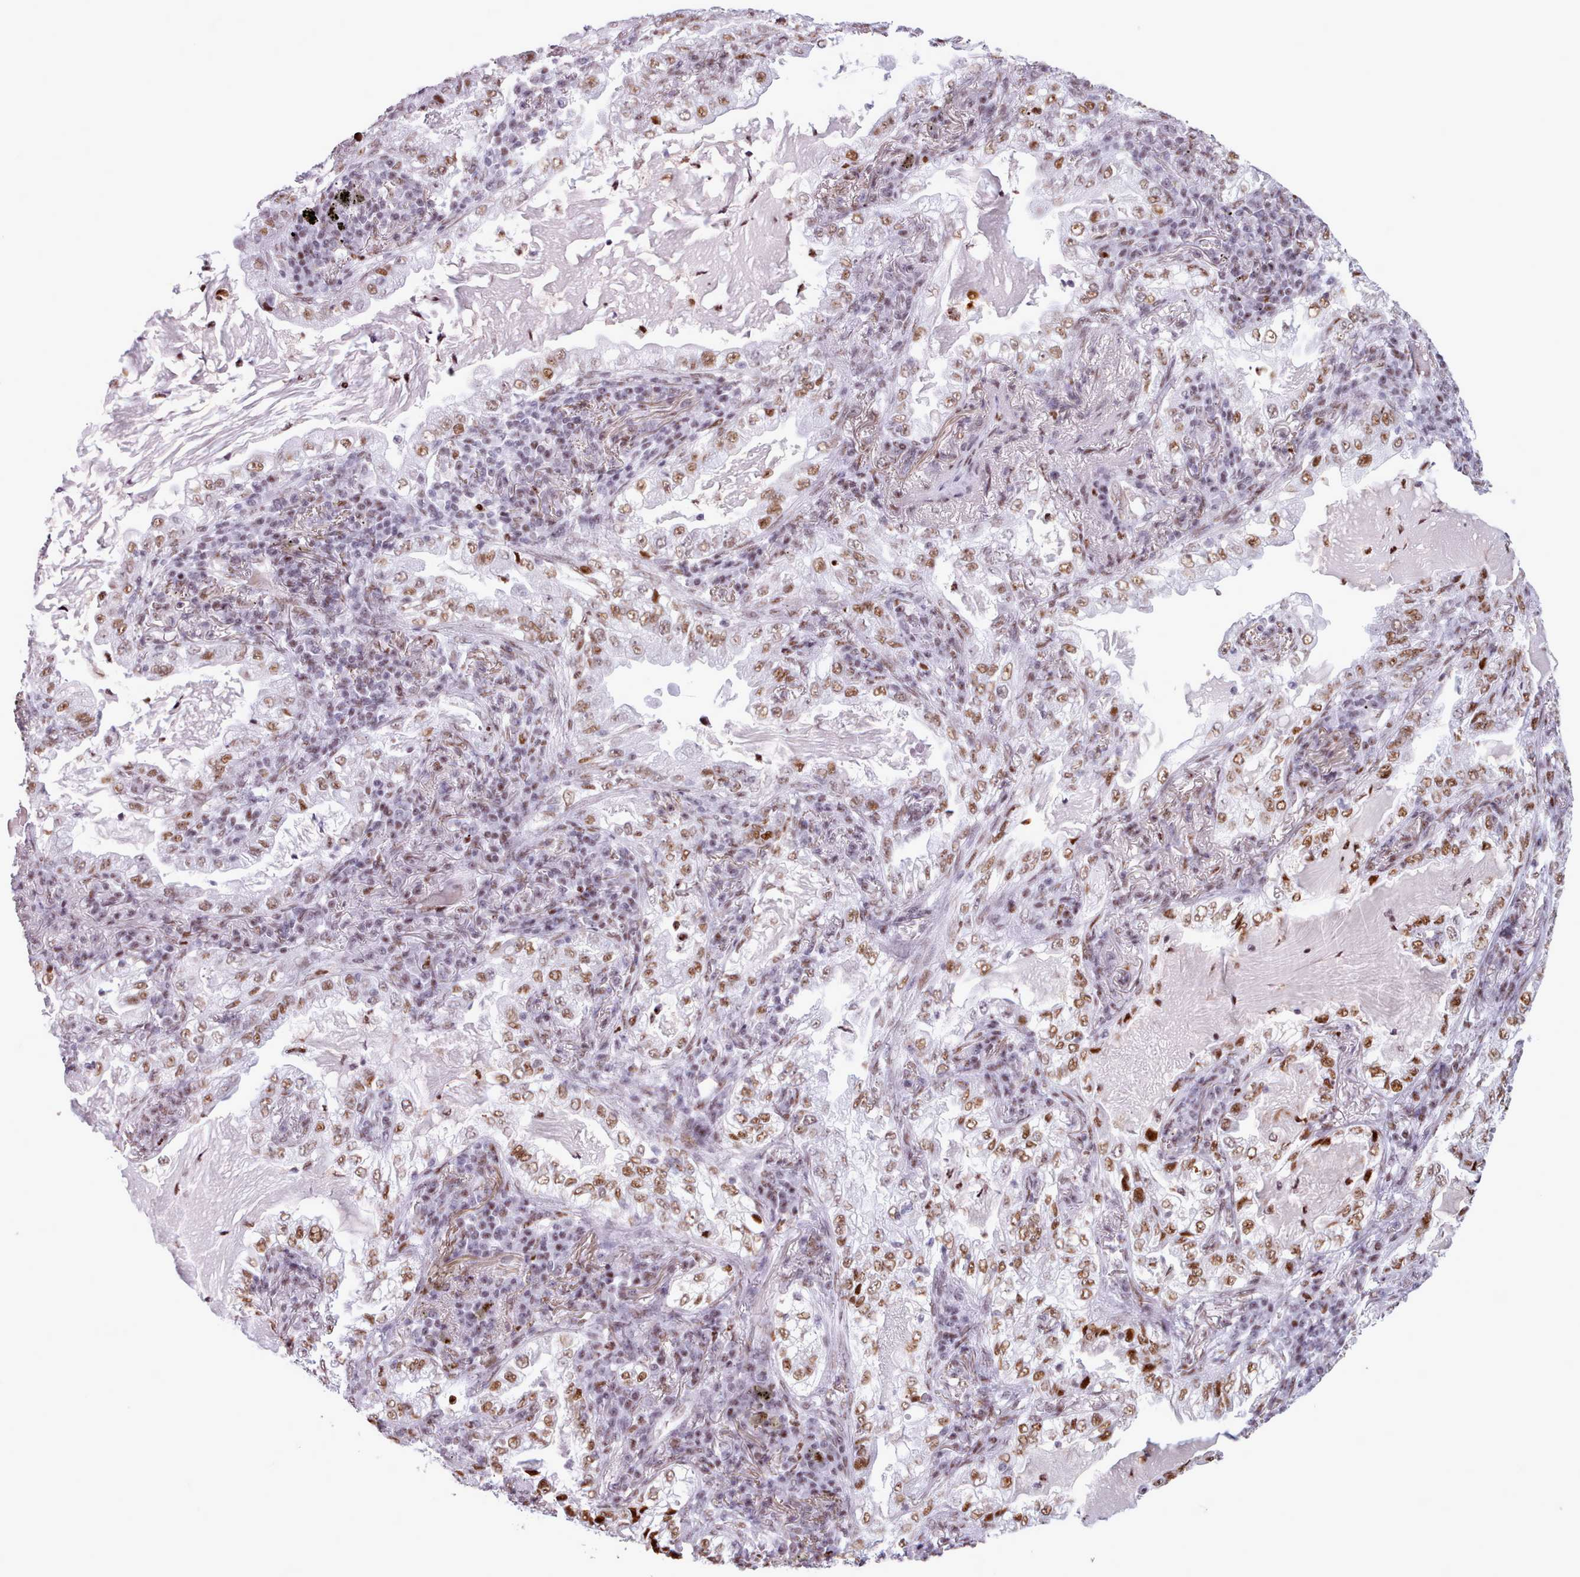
{"staining": {"intensity": "moderate", "quantity": ">75%", "location": "nuclear"}, "tissue": "lung cancer", "cell_type": "Tumor cells", "image_type": "cancer", "snomed": [{"axis": "morphology", "description": "Adenocarcinoma, NOS"}, {"axis": "topography", "description": "Lung"}], "caption": "Human lung cancer stained for a protein (brown) shows moderate nuclear positive positivity in approximately >75% of tumor cells.", "gene": "SRSF4", "patient": {"sex": "female", "age": 73}}